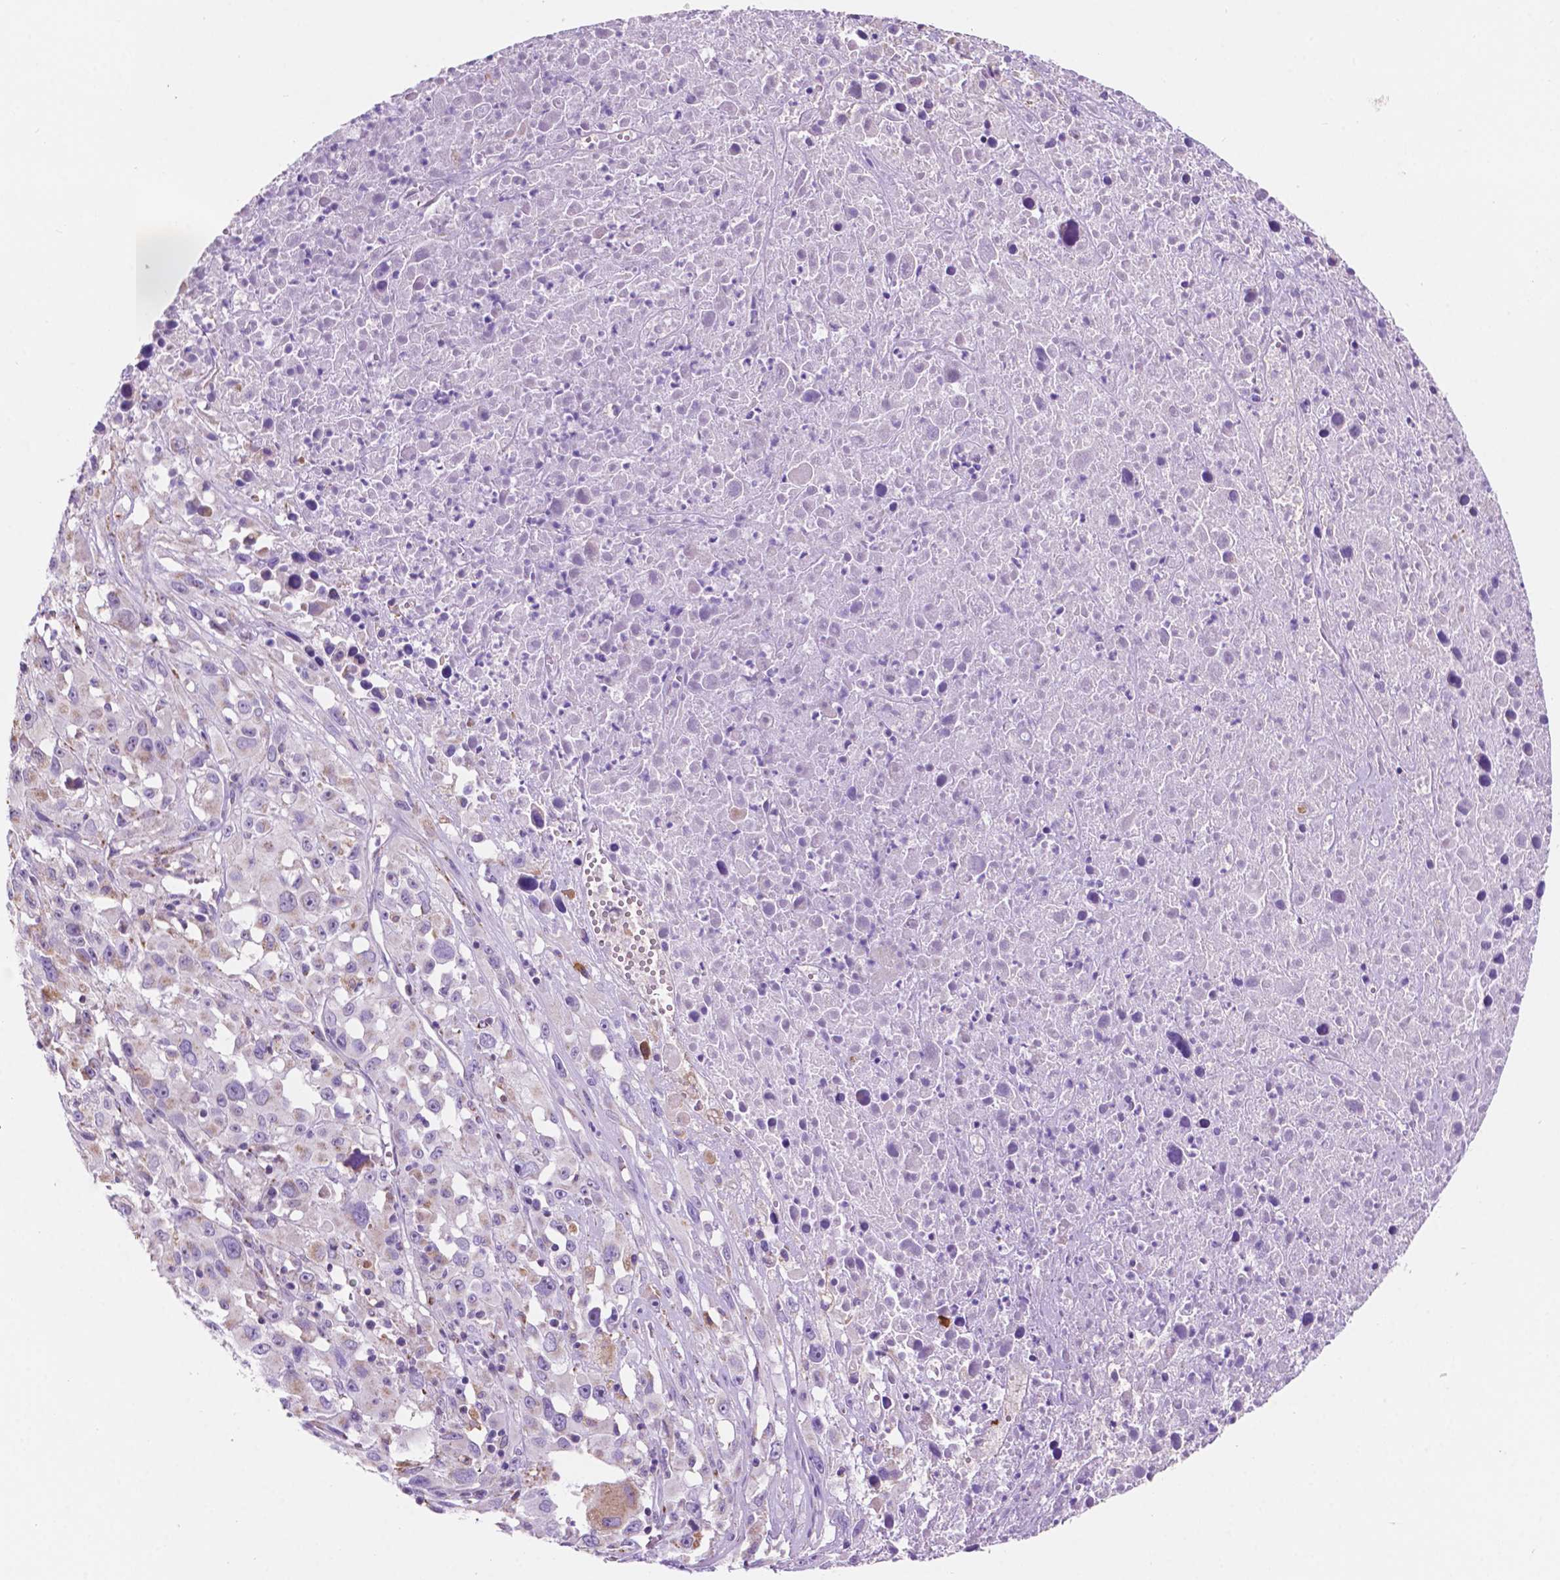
{"staining": {"intensity": "weak", "quantity": "<25%", "location": "cytoplasmic/membranous"}, "tissue": "melanoma", "cell_type": "Tumor cells", "image_type": "cancer", "snomed": [{"axis": "morphology", "description": "Malignant melanoma, Metastatic site"}, {"axis": "topography", "description": "Soft tissue"}], "caption": "The immunohistochemistry histopathology image has no significant positivity in tumor cells of malignant melanoma (metastatic site) tissue.", "gene": "TRPV5", "patient": {"sex": "male", "age": 50}}